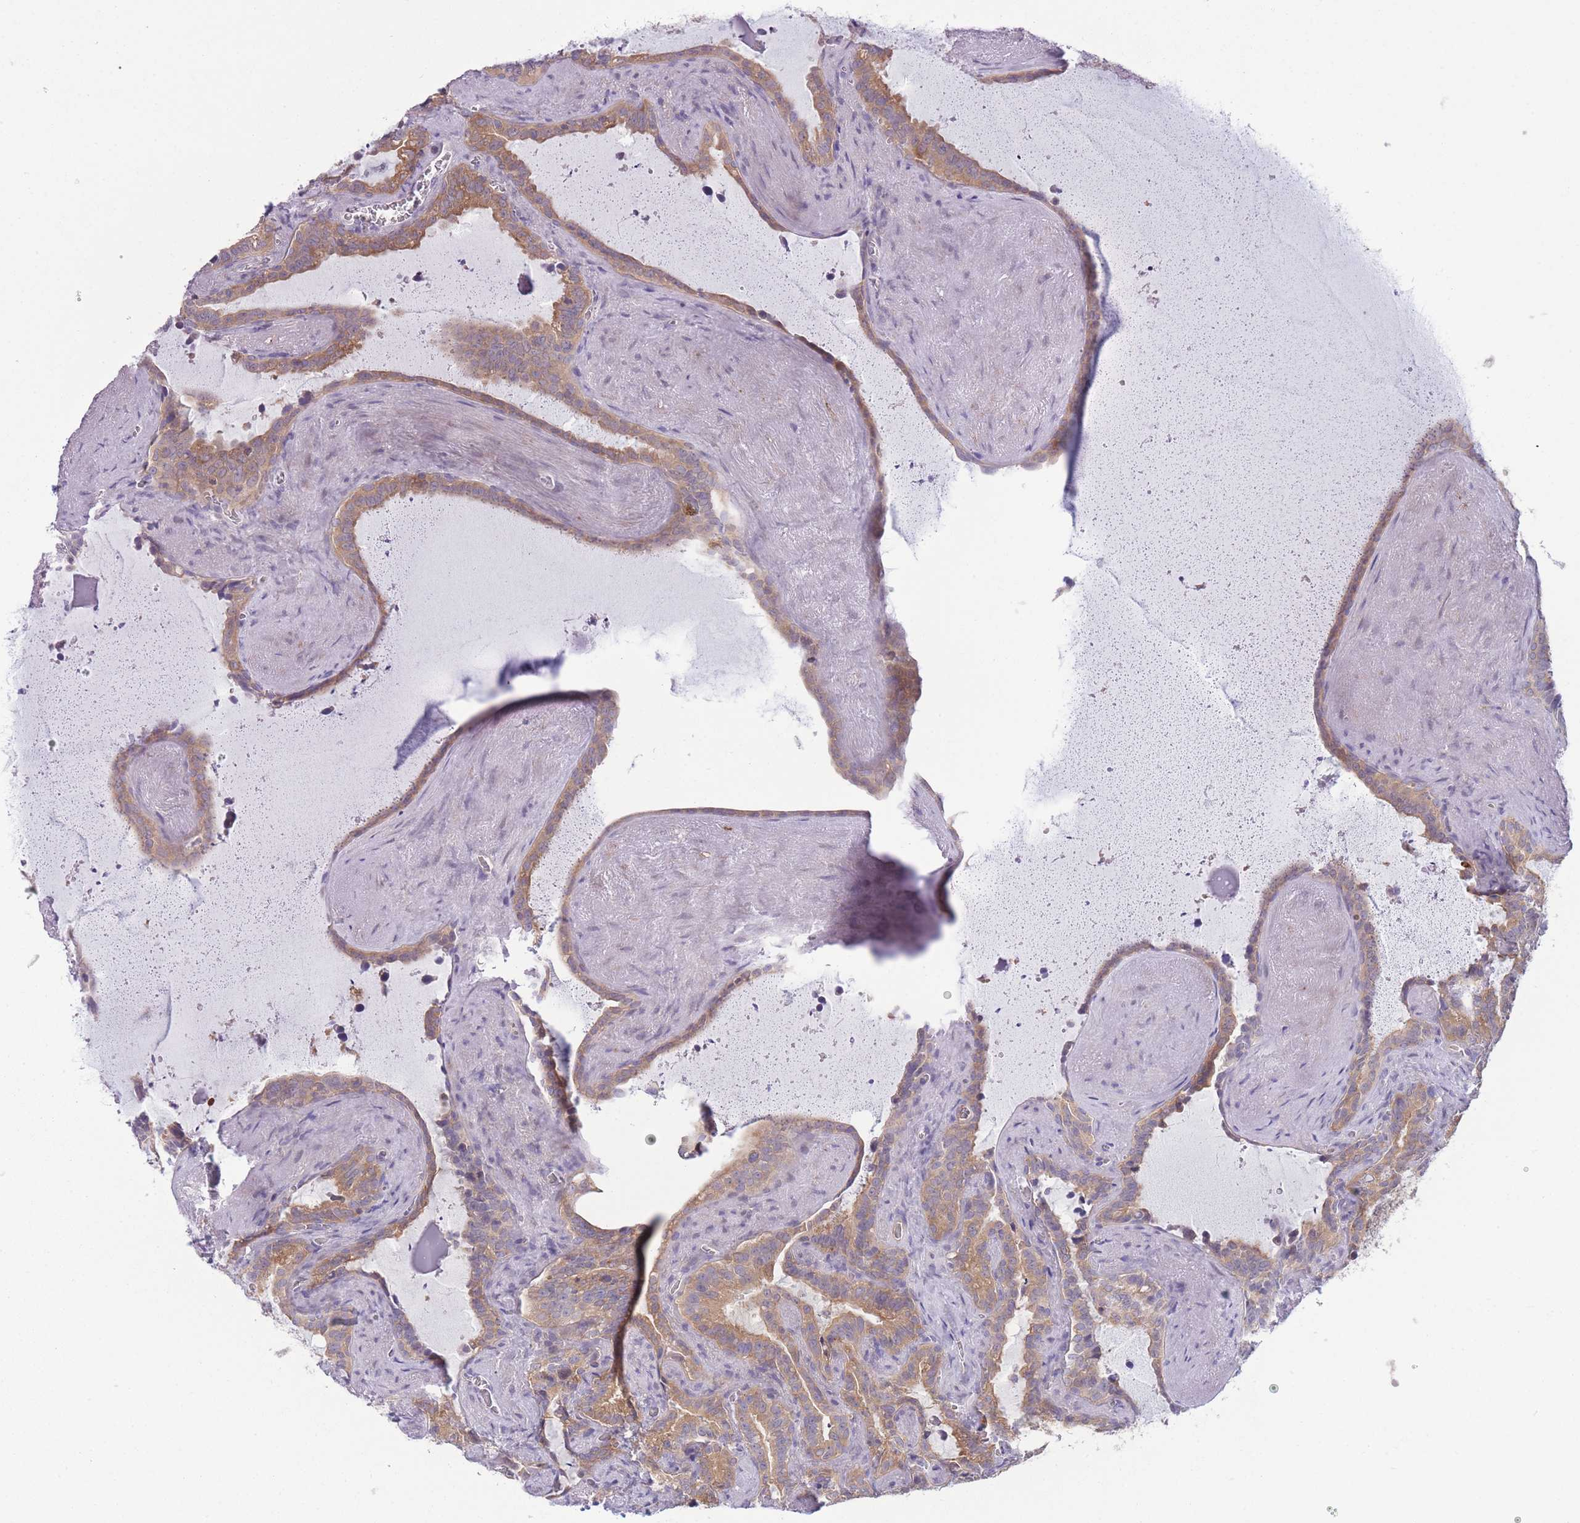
{"staining": {"intensity": "moderate", "quantity": ">75%", "location": "cytoplasmic/membranous"}, "tissue": "seminal vesicle", "cell_type": "Glandular cells", "image_type": "normal", "snomed": [{"axis": "morphology", "description": "Normal tissue, NOS"}, {"axis": "topography", "description": "Prostate"}, {"axis": "topography", "description": "Seminal veicle"}], "caption": "Immunohistochemical staining of unremarkable human seminal vesicle displays >75% levels of moderate cytoplasmic/membranous protein positivity in about >75% of glandular cells.", "gene": "CCT6A", "patient": {"sex": "male", "age": 58}}